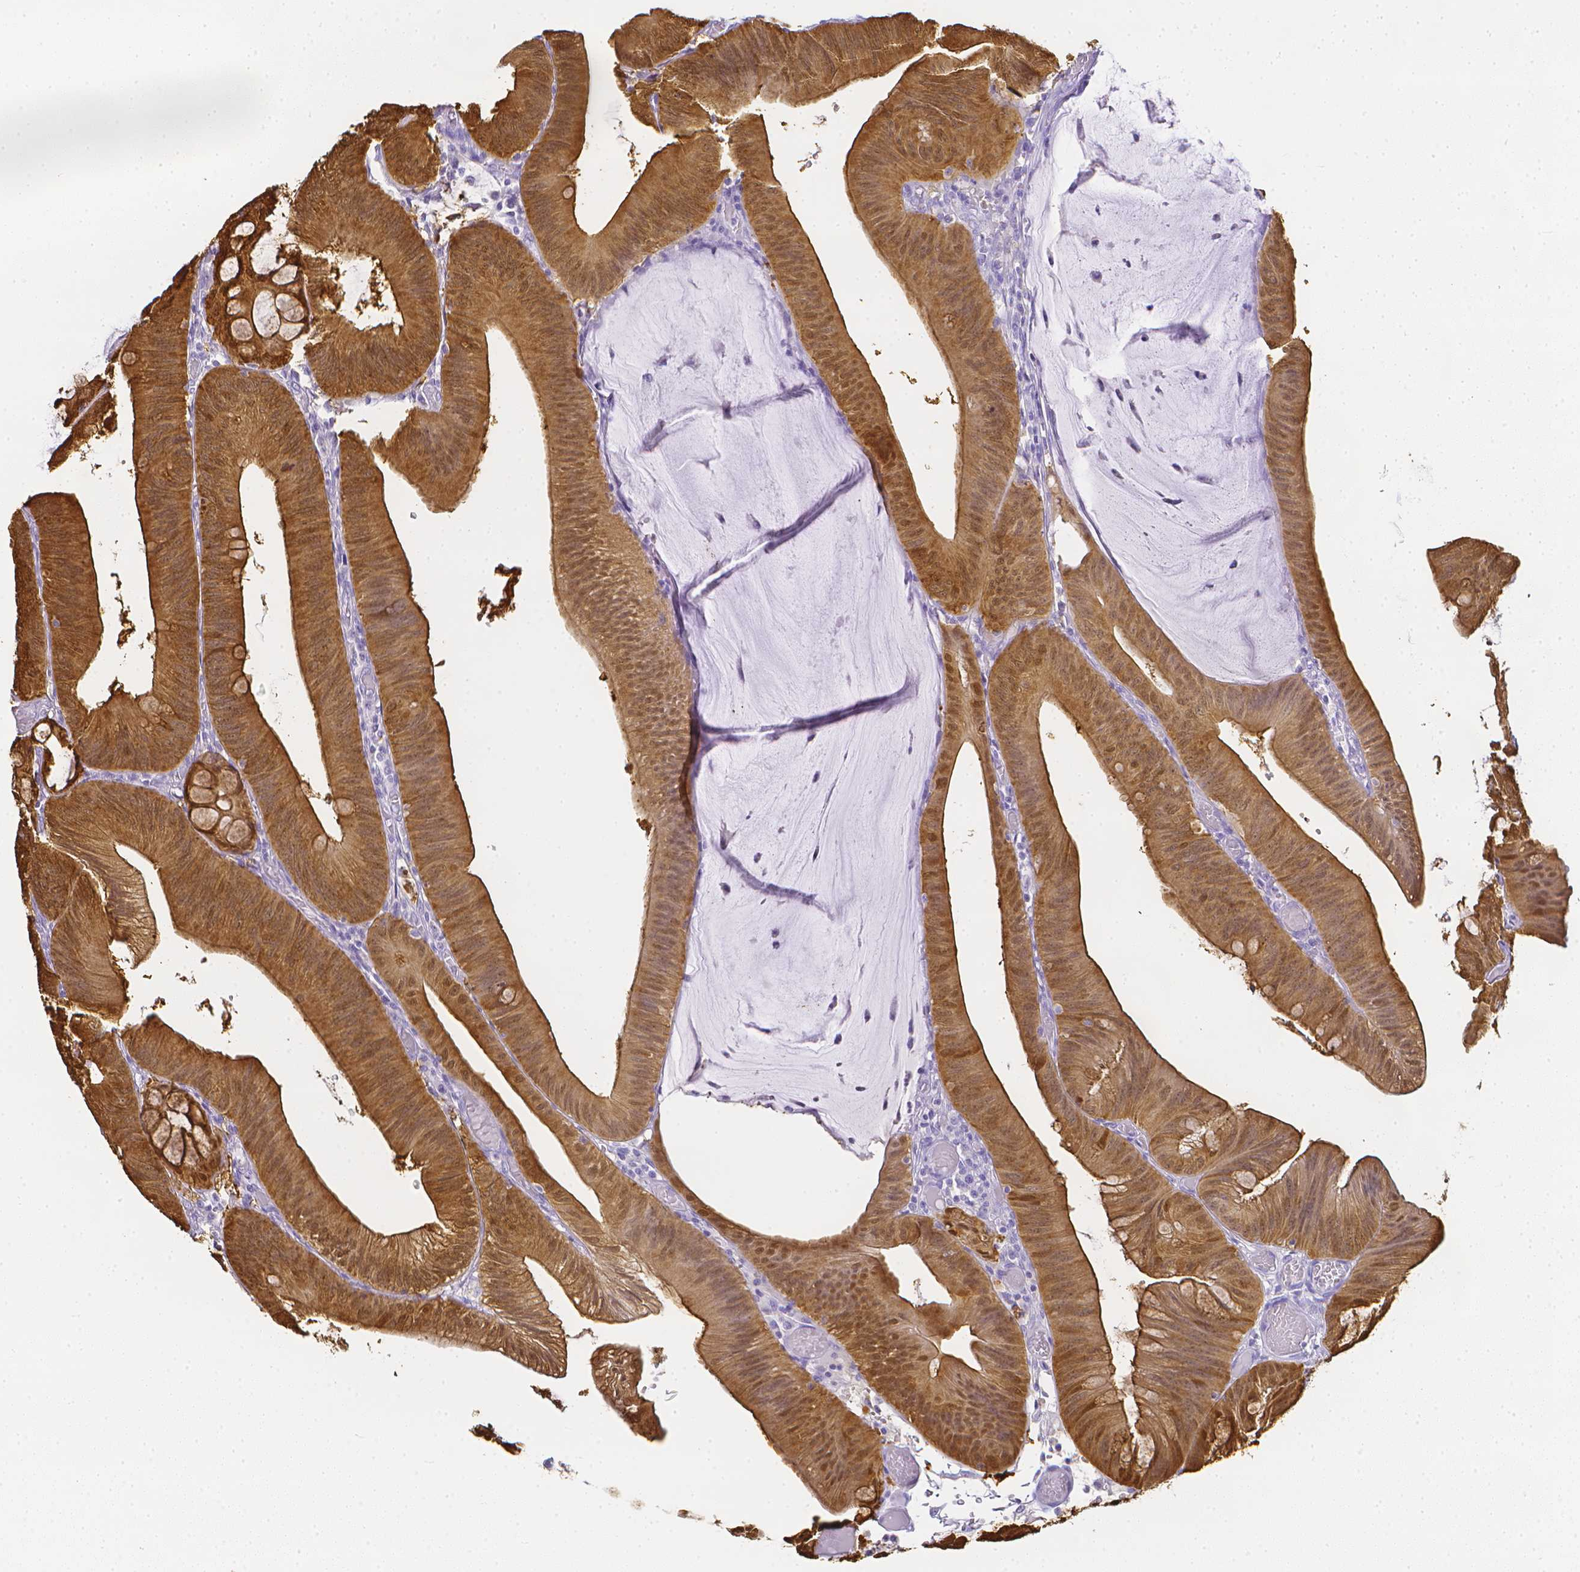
{"staining": {"intensity": "moderate", "quantity": ">75%", "location": "cytoplasmic/membranous,nuclear"}, "tissue": "colorectal cancer", "cell_type": "Tumor cells", "image_type": "cancer", "snomed": [{"axis": "morphology", "description": "Adenocarcinoma, NOS"}, {"axis": "topography", "description": "Colon"}], "caption": "Human colorectal cancer stained for a protein (brown) reveals moderate cytoplasmic/membranous and nuclear positive expression in about >75% of tumor cells.", "gene": "LGALS4", "patient": {"sex": "male", "age": 84}}